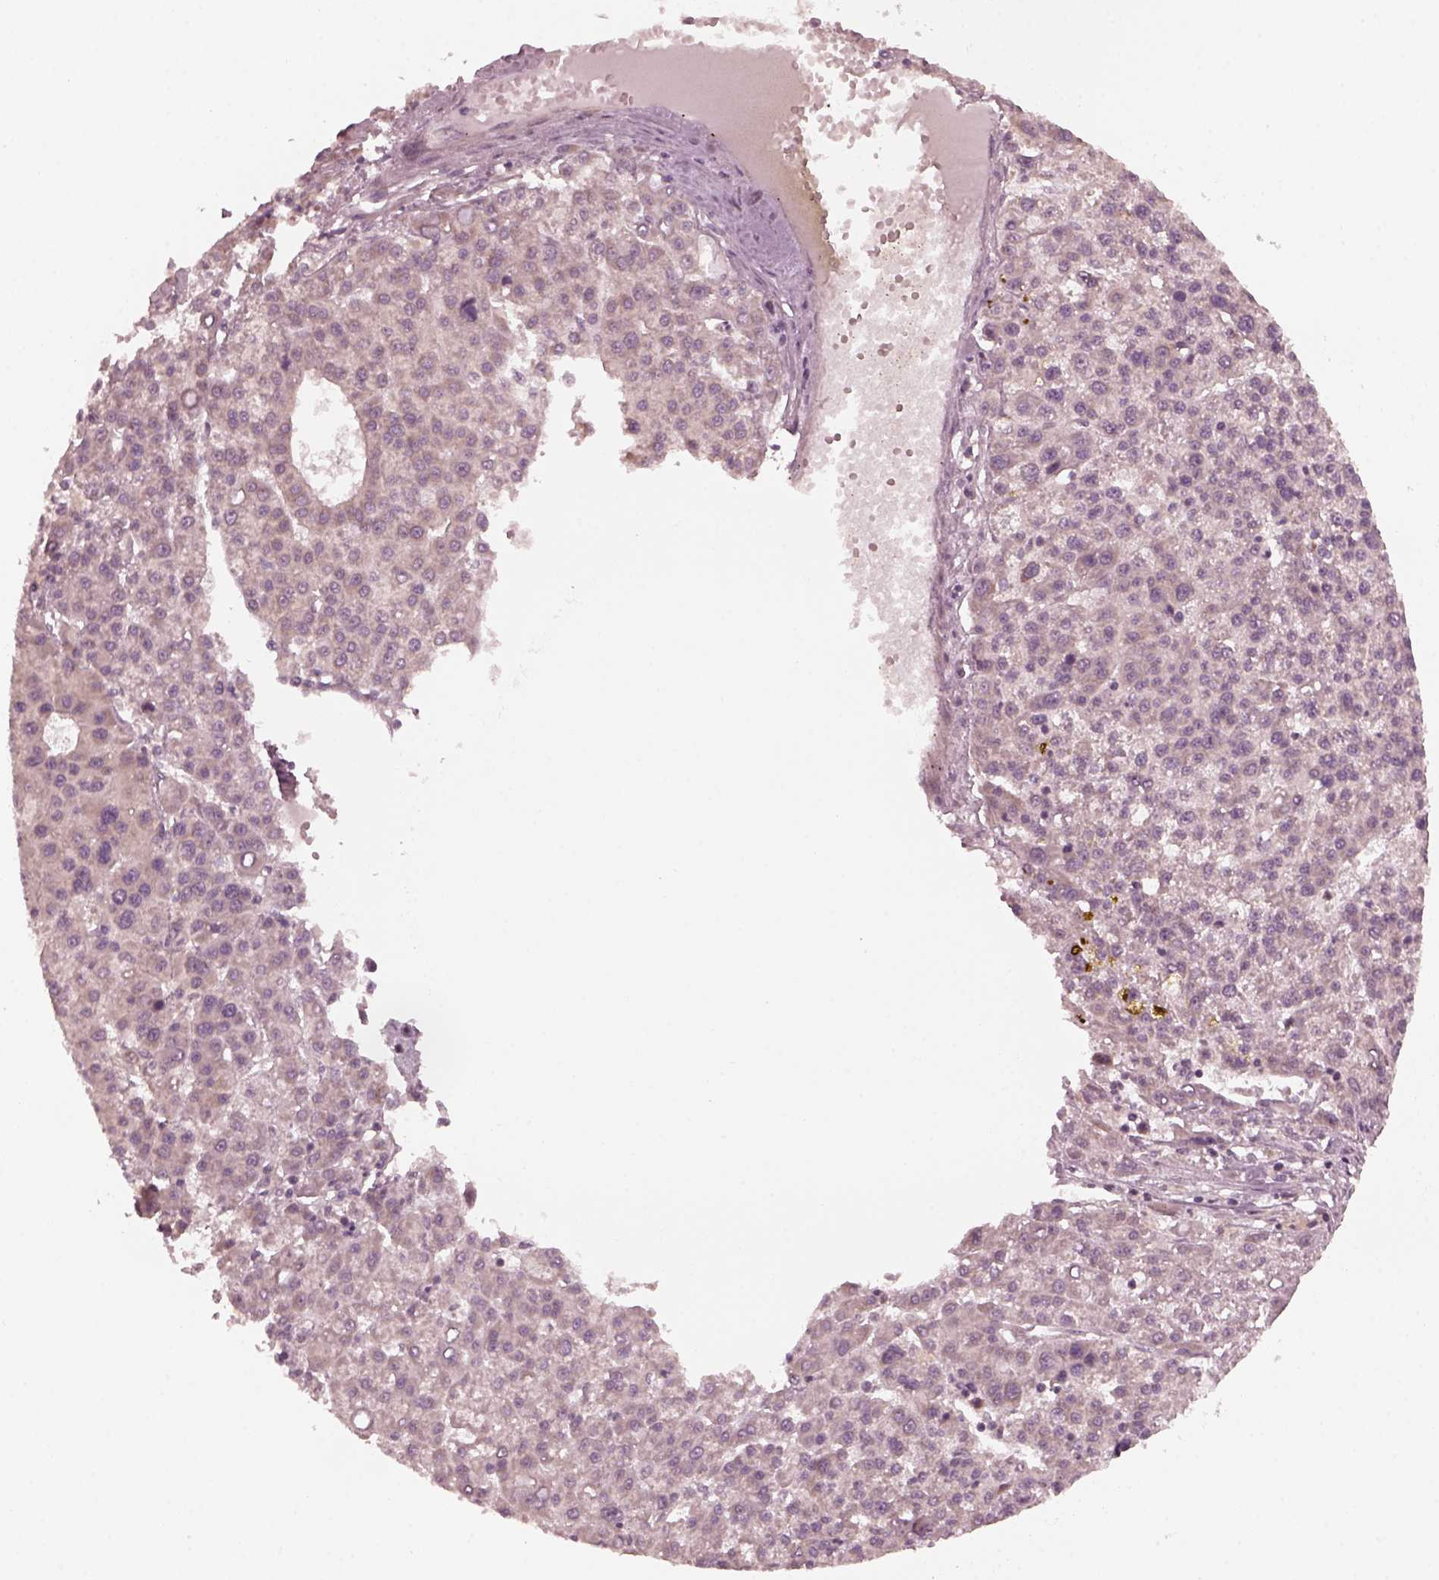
{"staining": {"intensity": "negative", "quantity": "none", "location": "none"}, "tissue": "liver cancer", "cell_type": "Tumor cells", "image_type": "cancer", "snomed": [{"axis": "morphology", "description": "Carcinoma, Hepatocellular, NOS"}, {"axis": "topography", "description": "Liver"}], "caption": "Human hepatocellular carcinoma (liver) stained for a protein using IHC exhibits no staining in tumor cells.", "gene": "FAF2", "patient": {"sex": "female", "age": 58}}